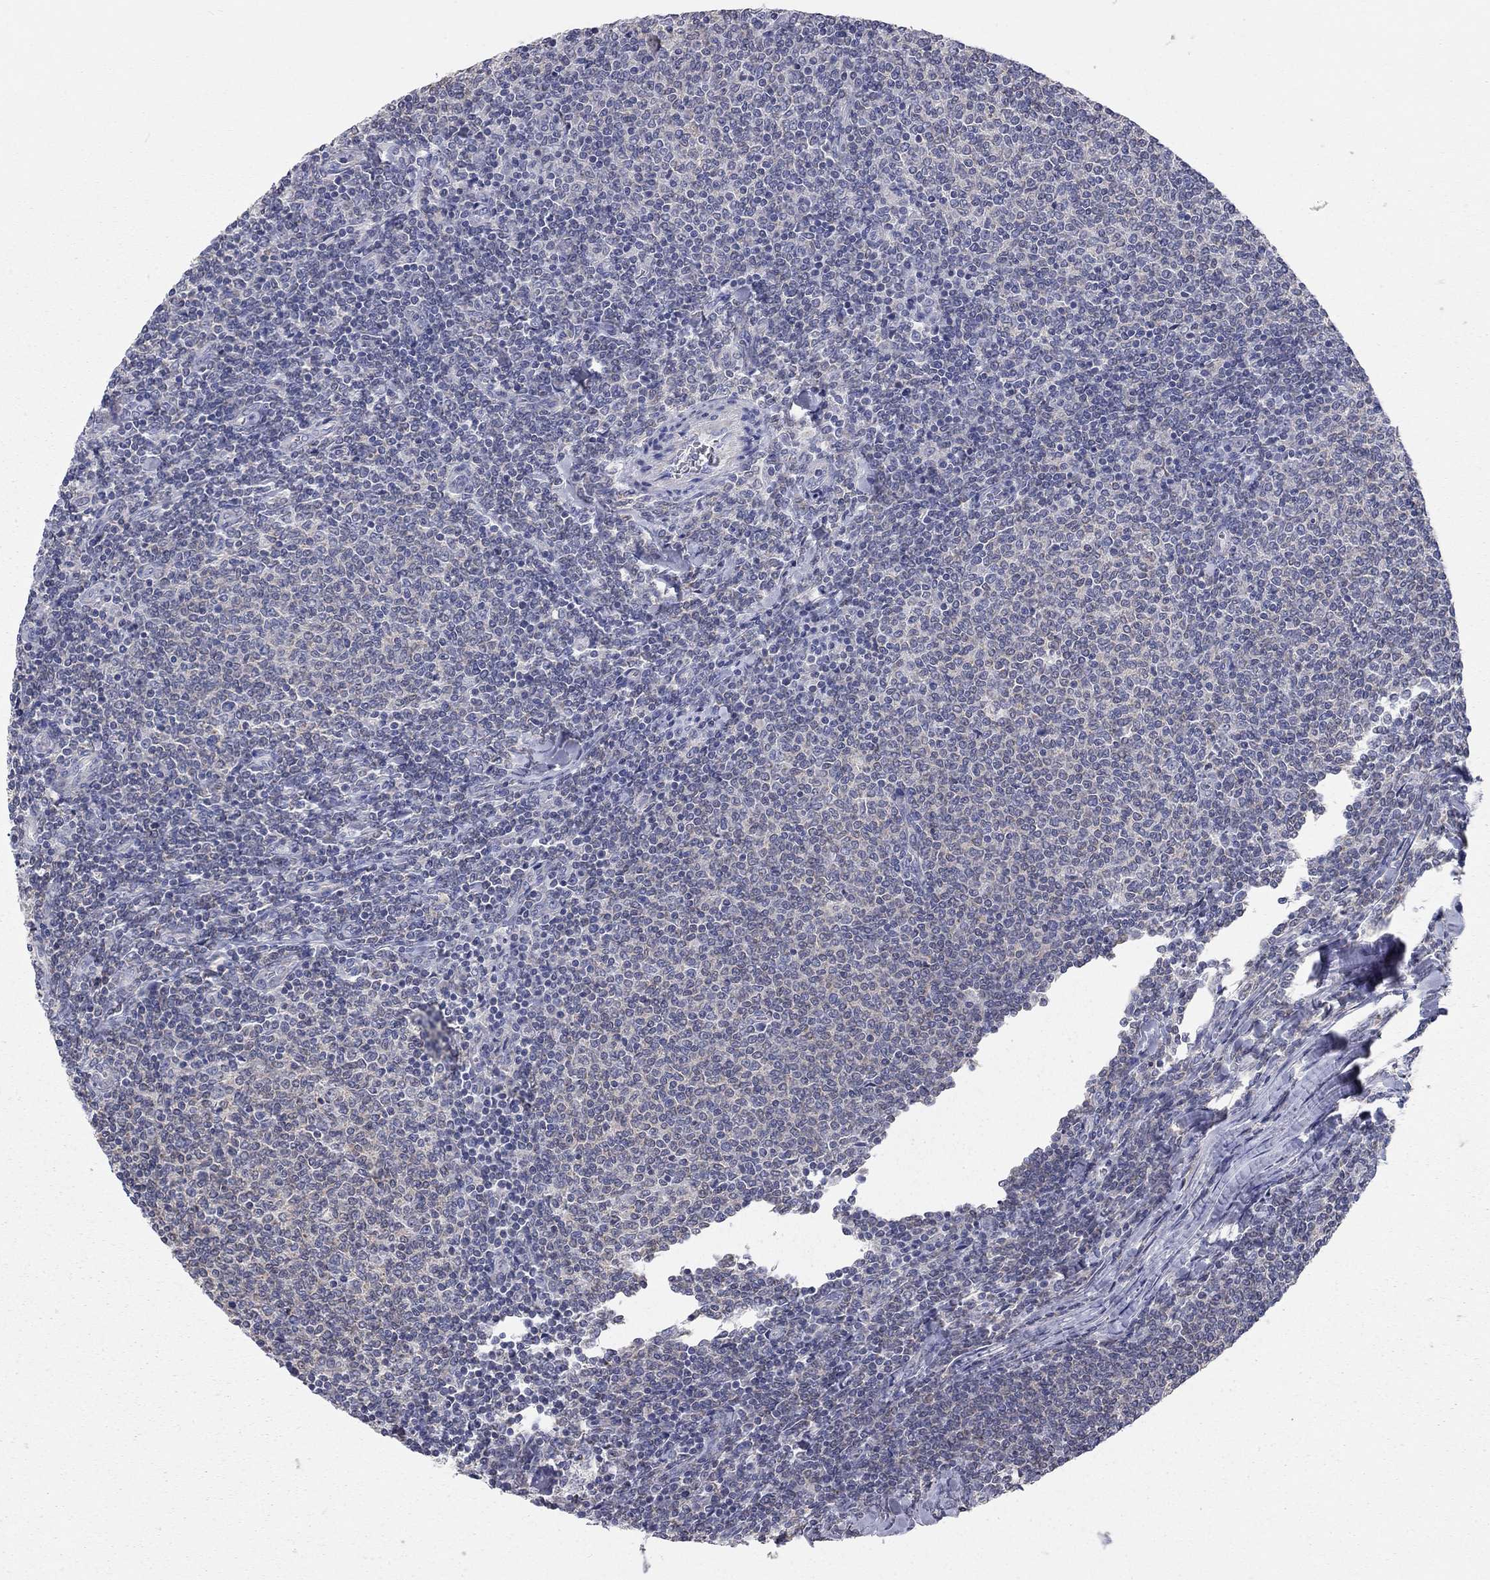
{"staining": {"intensity": "negative", "quantity": "none", "location": "none"}, "tissue": "lymphoma", "cell_type": "Tumor cells", "image_type": "cancer", "snomed": [{"axis": "morphology", "description": "Malignant lymphoma, non-Hodgkin's type, Low grade"}, {"axis": "topography", "description": "Lymph node"}], "caption": "Protein analysis of low-grade malignant lymphoma, non-Hodgkin's type displays no significant positivity in tumor cells.", "gene": "CFAP161", "patient": {"sex": "male", "age": 52}}